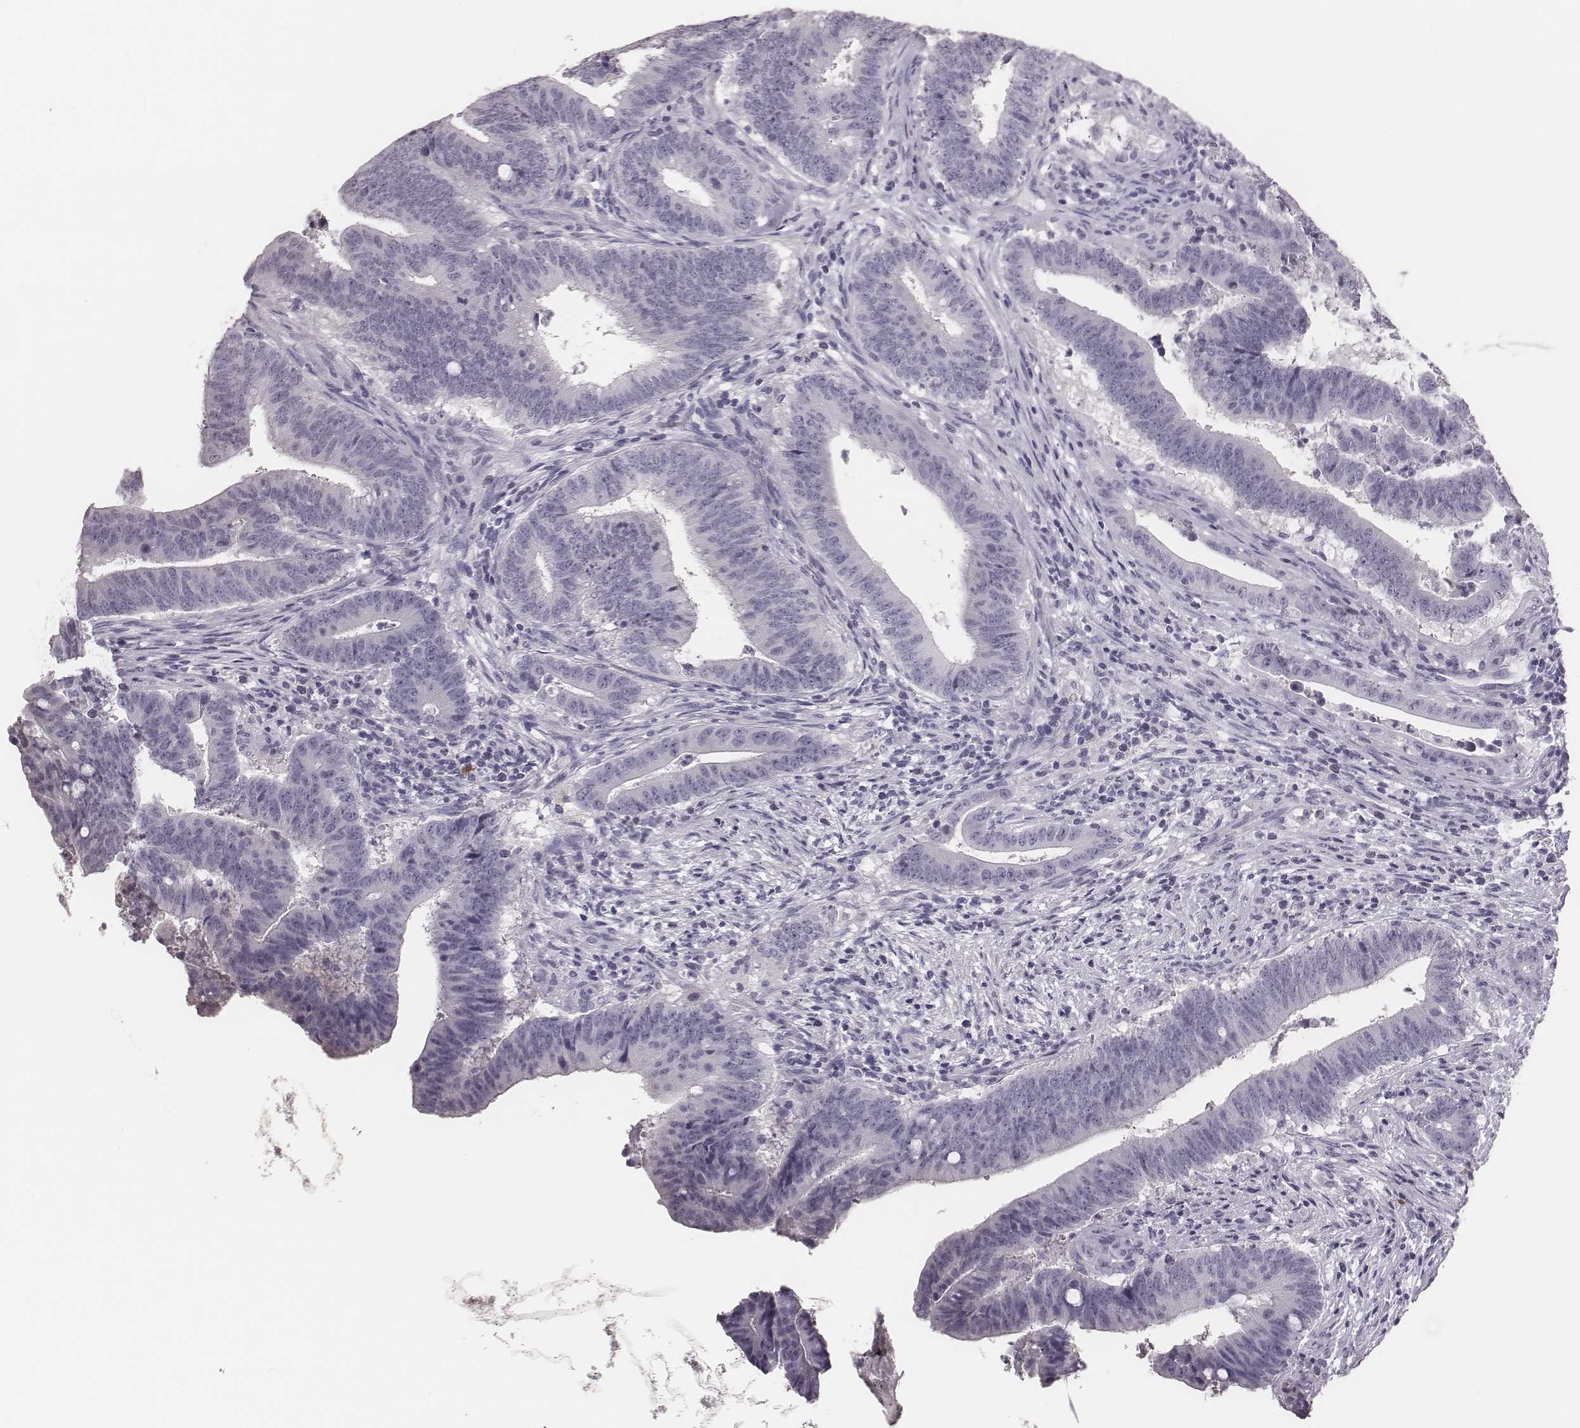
{"staining": {"intensity": "negative", "quantity": "none", "location": "none"}, "tissue": "colorectal cancer", "cell_type": "Tumor cells", "image_type": "cancer", "snomed": [{"axis": "morphology", "description": "Adenocarcinoma, NOS"}, {"axis": "topography", "description": "Colon"}], "caption": "Tumor cells are negative for brown protein staining in colorectal cancer.", "gene": "CSH1", "patient": {"sex": "female", "age": 43}}